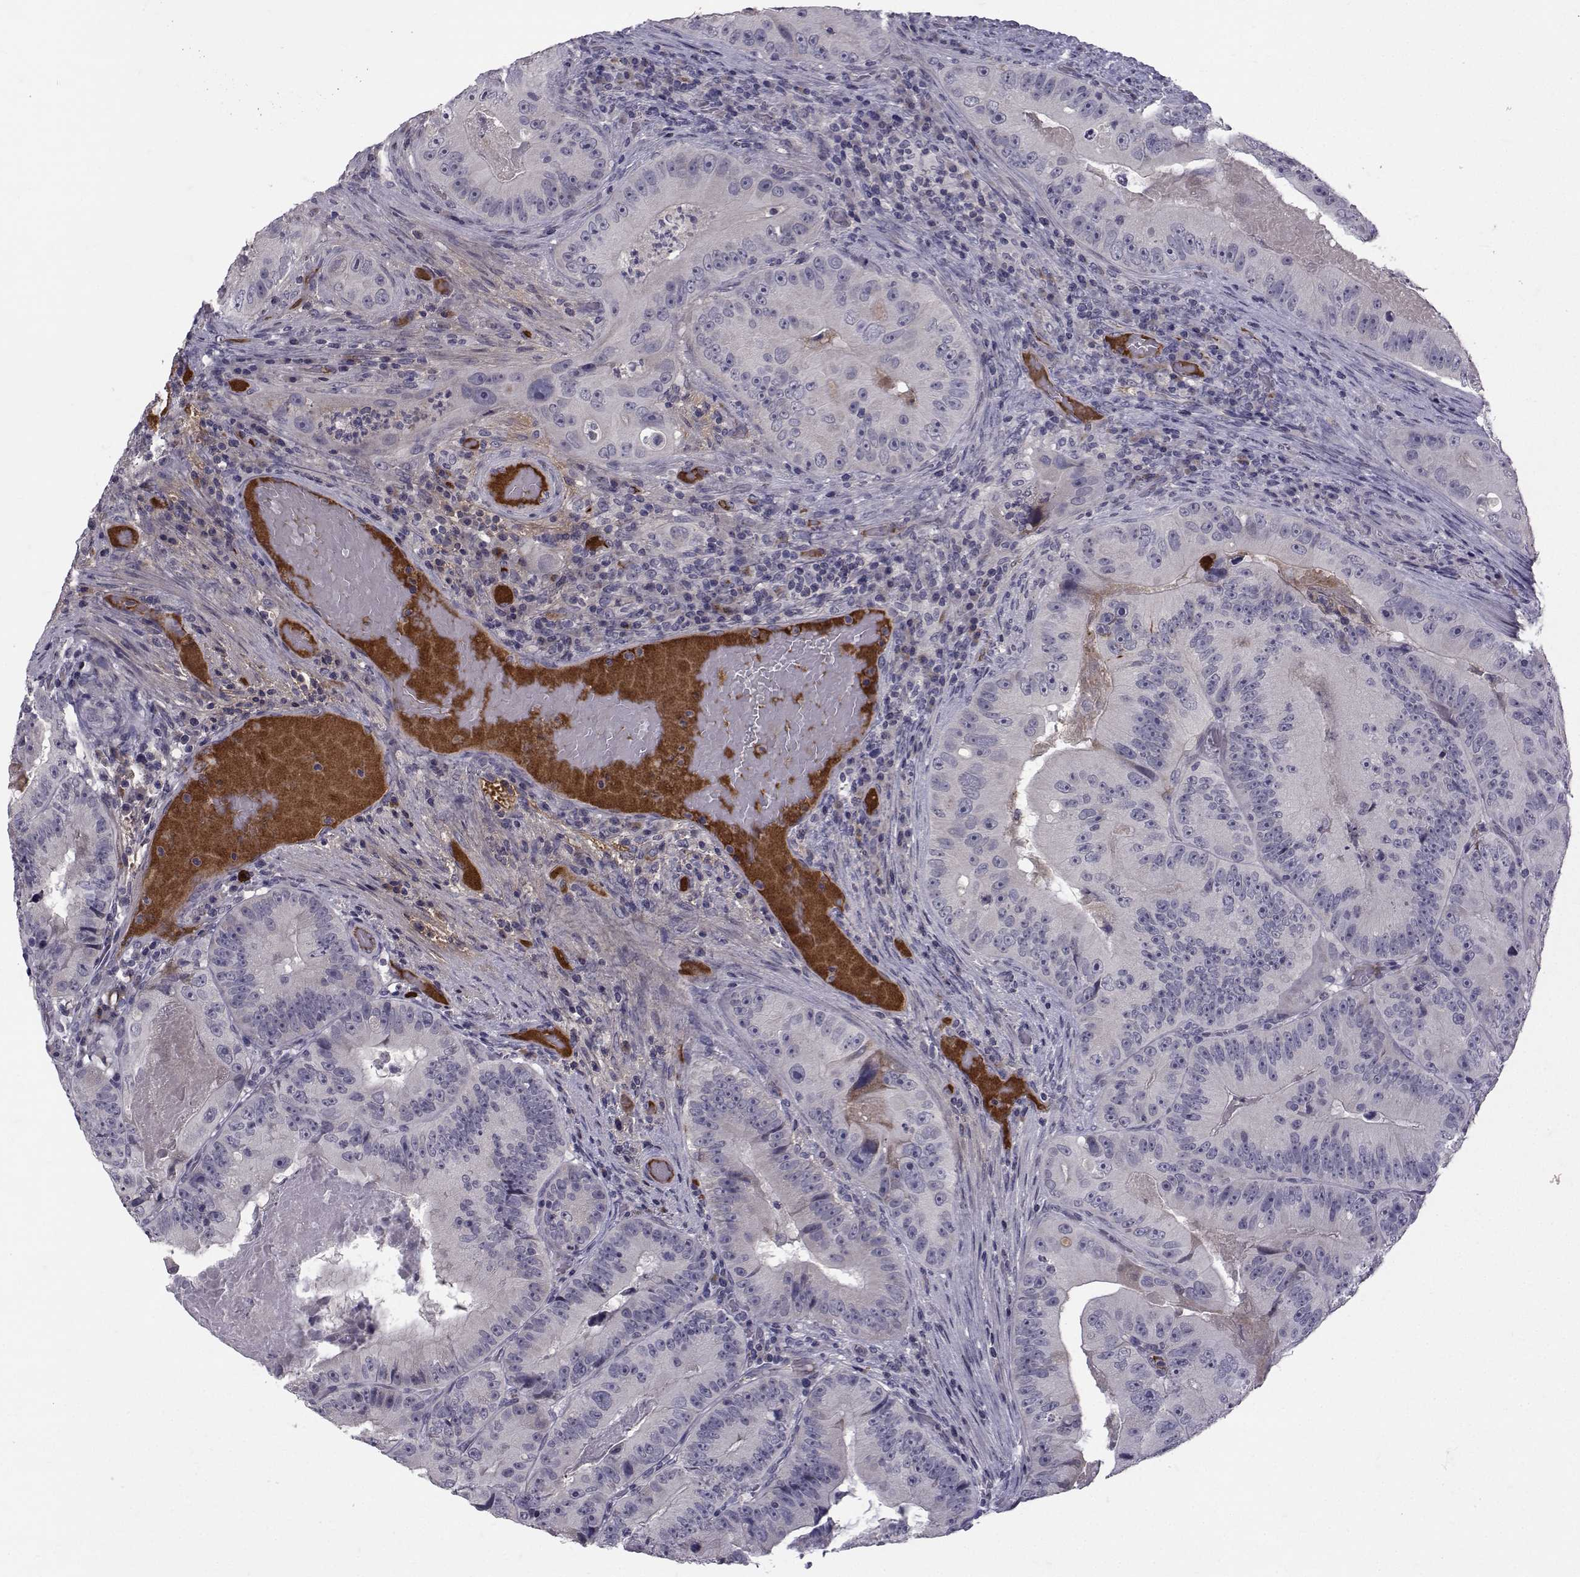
{"staining": {"intensity": "negative", "quantity": "none", "location": "none"}, "tissue": "colorectal cancer", "cell_type": "Tumor cells", "image_type": "cancer", "snomed": [{"axis": "morphology", "description": "Adenocarcinoma, NOS"}, {"axis": "topography", "description": "Colon"}], "caption": "High power microscopy image of an IHC micrograph of colorectal cancer (adenocarcinoma), revealing no significant staining in tumor cells.", "gene": "TNFRSF11B", "patient": {"sex": "female", "age": 86}}